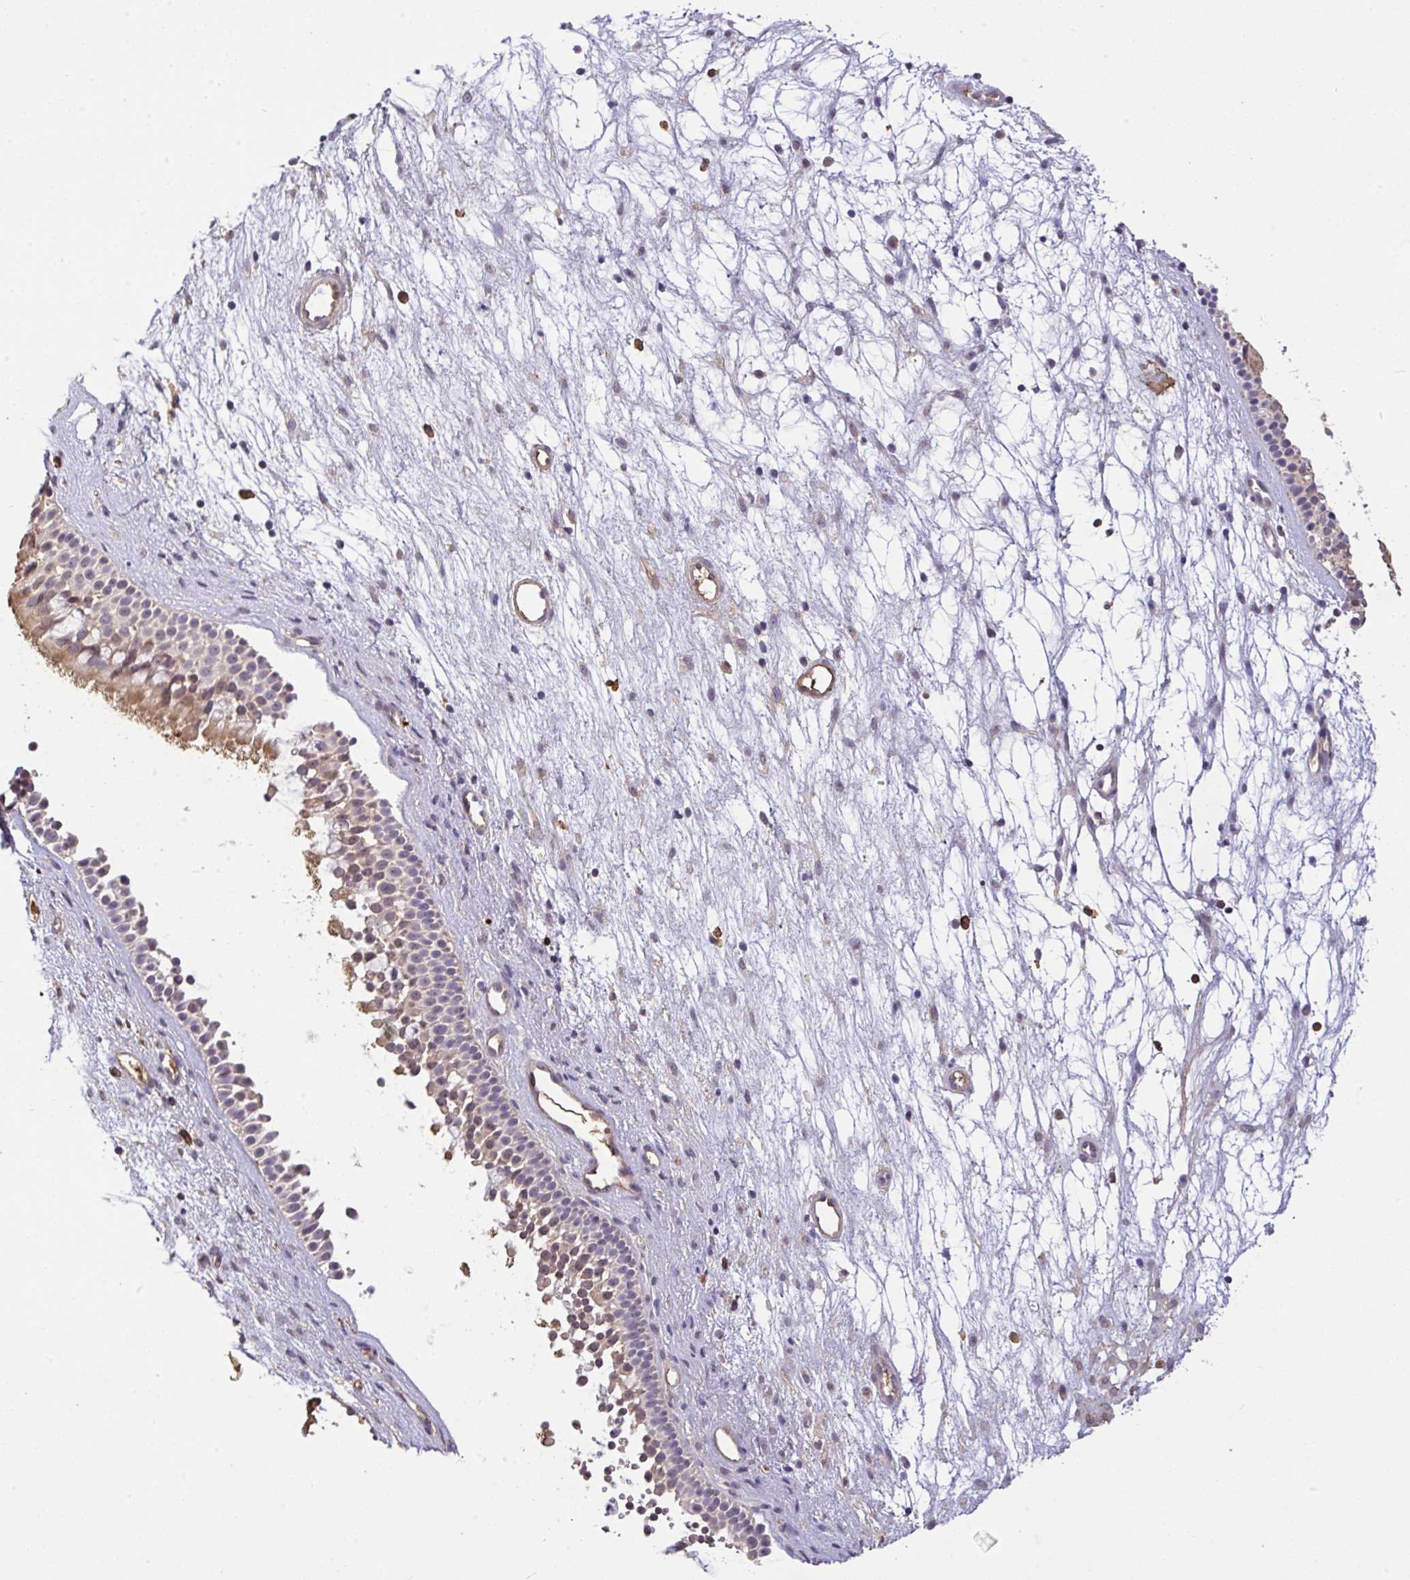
{"staining": {"intensity": "weak", "quantity": "25%-75%", "location": "cytoplasmic/membranous"}, "tissue": "nasopharynx", "cell_type": "Respiratory epithelial cells", "image_type": "normal", "snomed": [{"axis": "morphology", "description": "Normal tissue, NOS"}, {"axis": "morphology", "description": "Polyp, NOS"}, {"axis": "topography", "description": "Nasopharynx"}], "caption": "DAB immunohistochemical staining of benign nasopharynx shows weak cytoplasmic/membranous protein positivity in approximately 25%-75% of respiratory epithelial cells. The protein of interest is stained brown, and the nuclei are stained in blue (DAB (3,3'-diaminobenzidine) IHC with brightfield microscopy, high magnification).", "gene": "C1QTNF9B", "patient": {"sex": "male", "age": 83}}